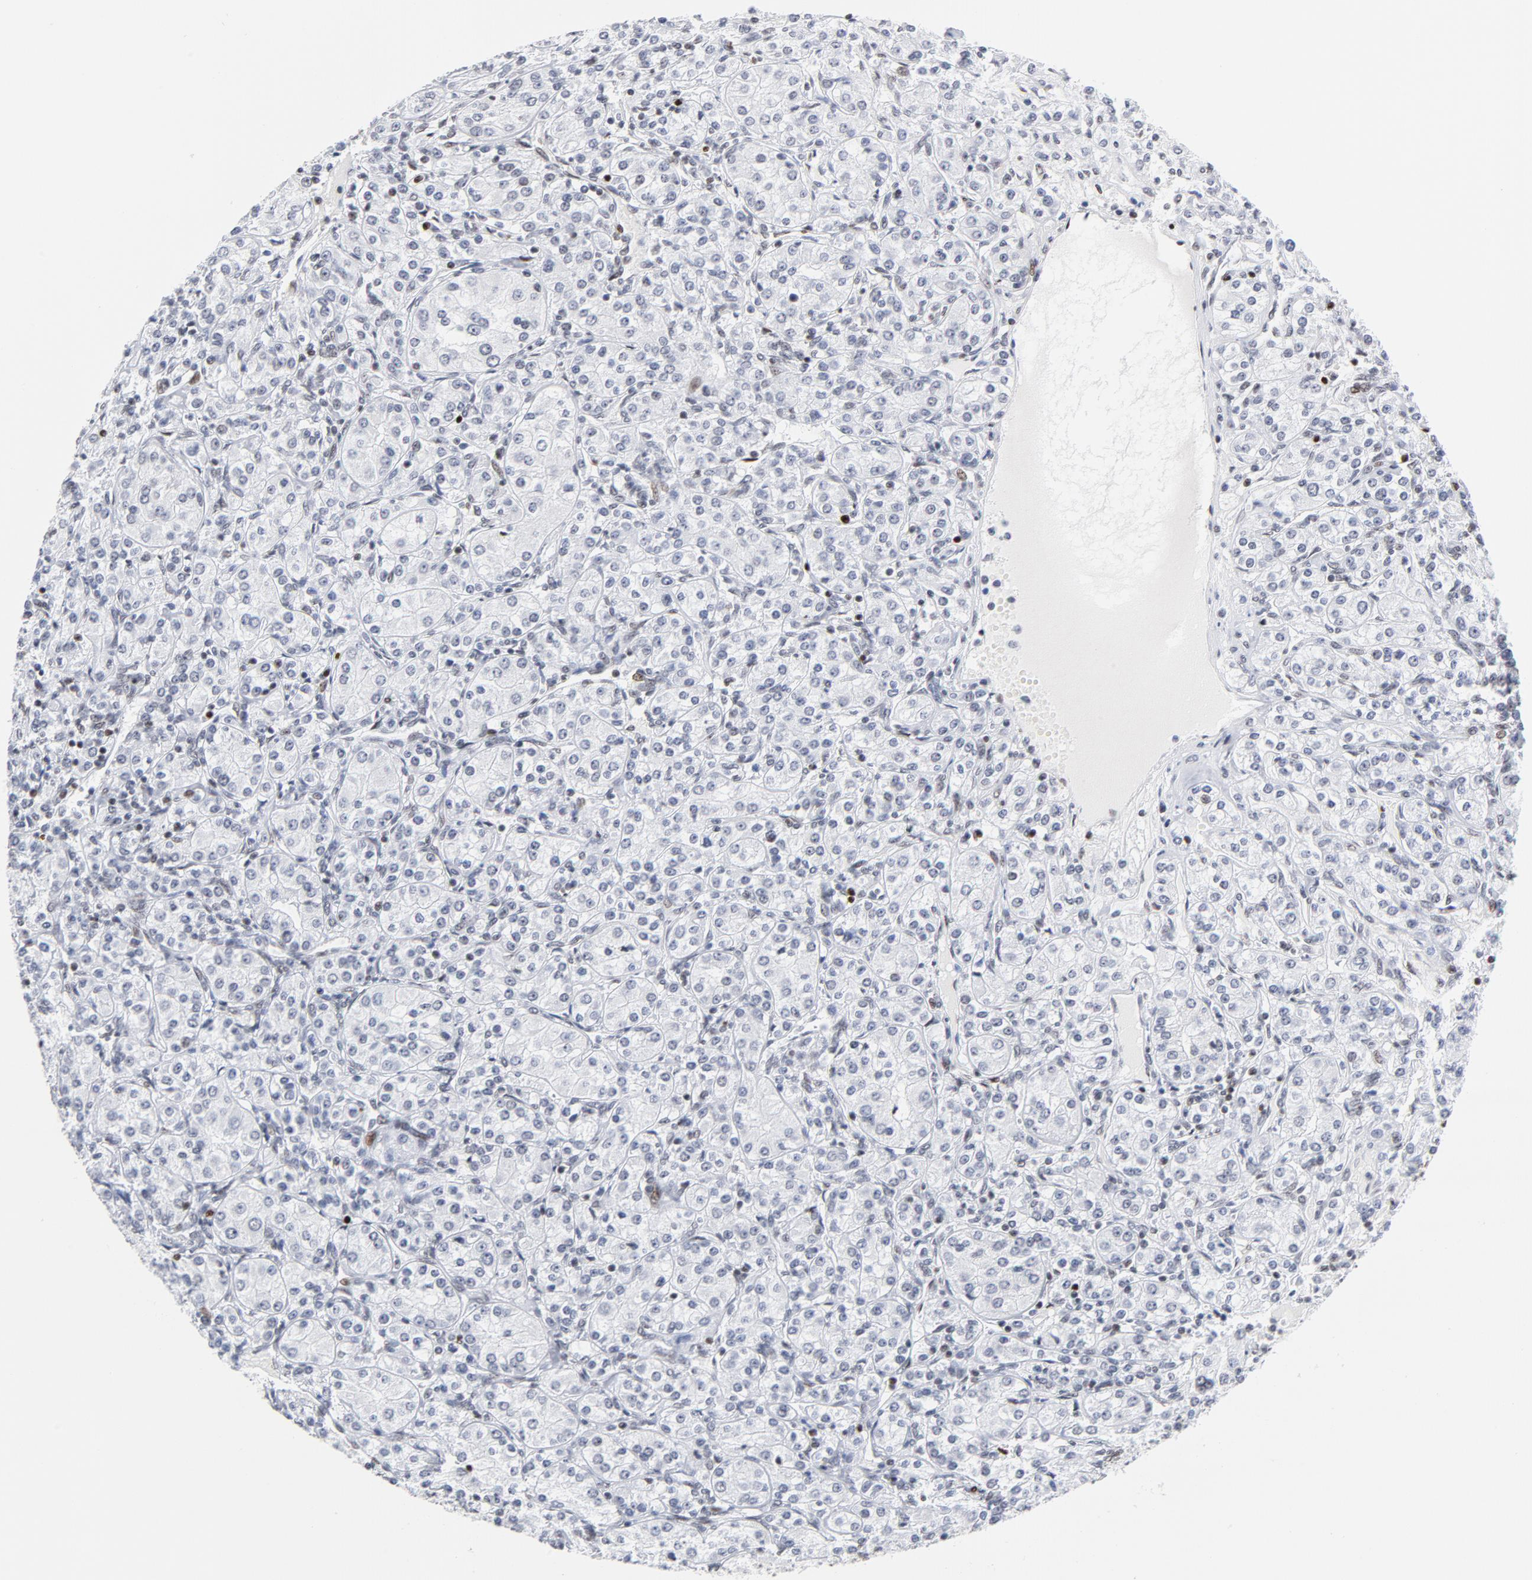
{"staining": {"intensity": "moderate", "quantity": "25%-75%", "location": "nuclear"}, "tissue": "renal cancer", "cell_type": "Tumor cells", "image_type": "cancer", "snomed": [{"axis": "morphology", "description": "Adenocarcinoma, NOS"}, {"axis": "topography", "description": "Kidney"}], "caption": "DAB immunohistochemical staining of renal adenocarcinoma reveals moderate nuclear protein positivity in approximately 25%-75% of tumor cells.", "gene": "XRCC5", "patient": {"sex": "male", "age": 77}}